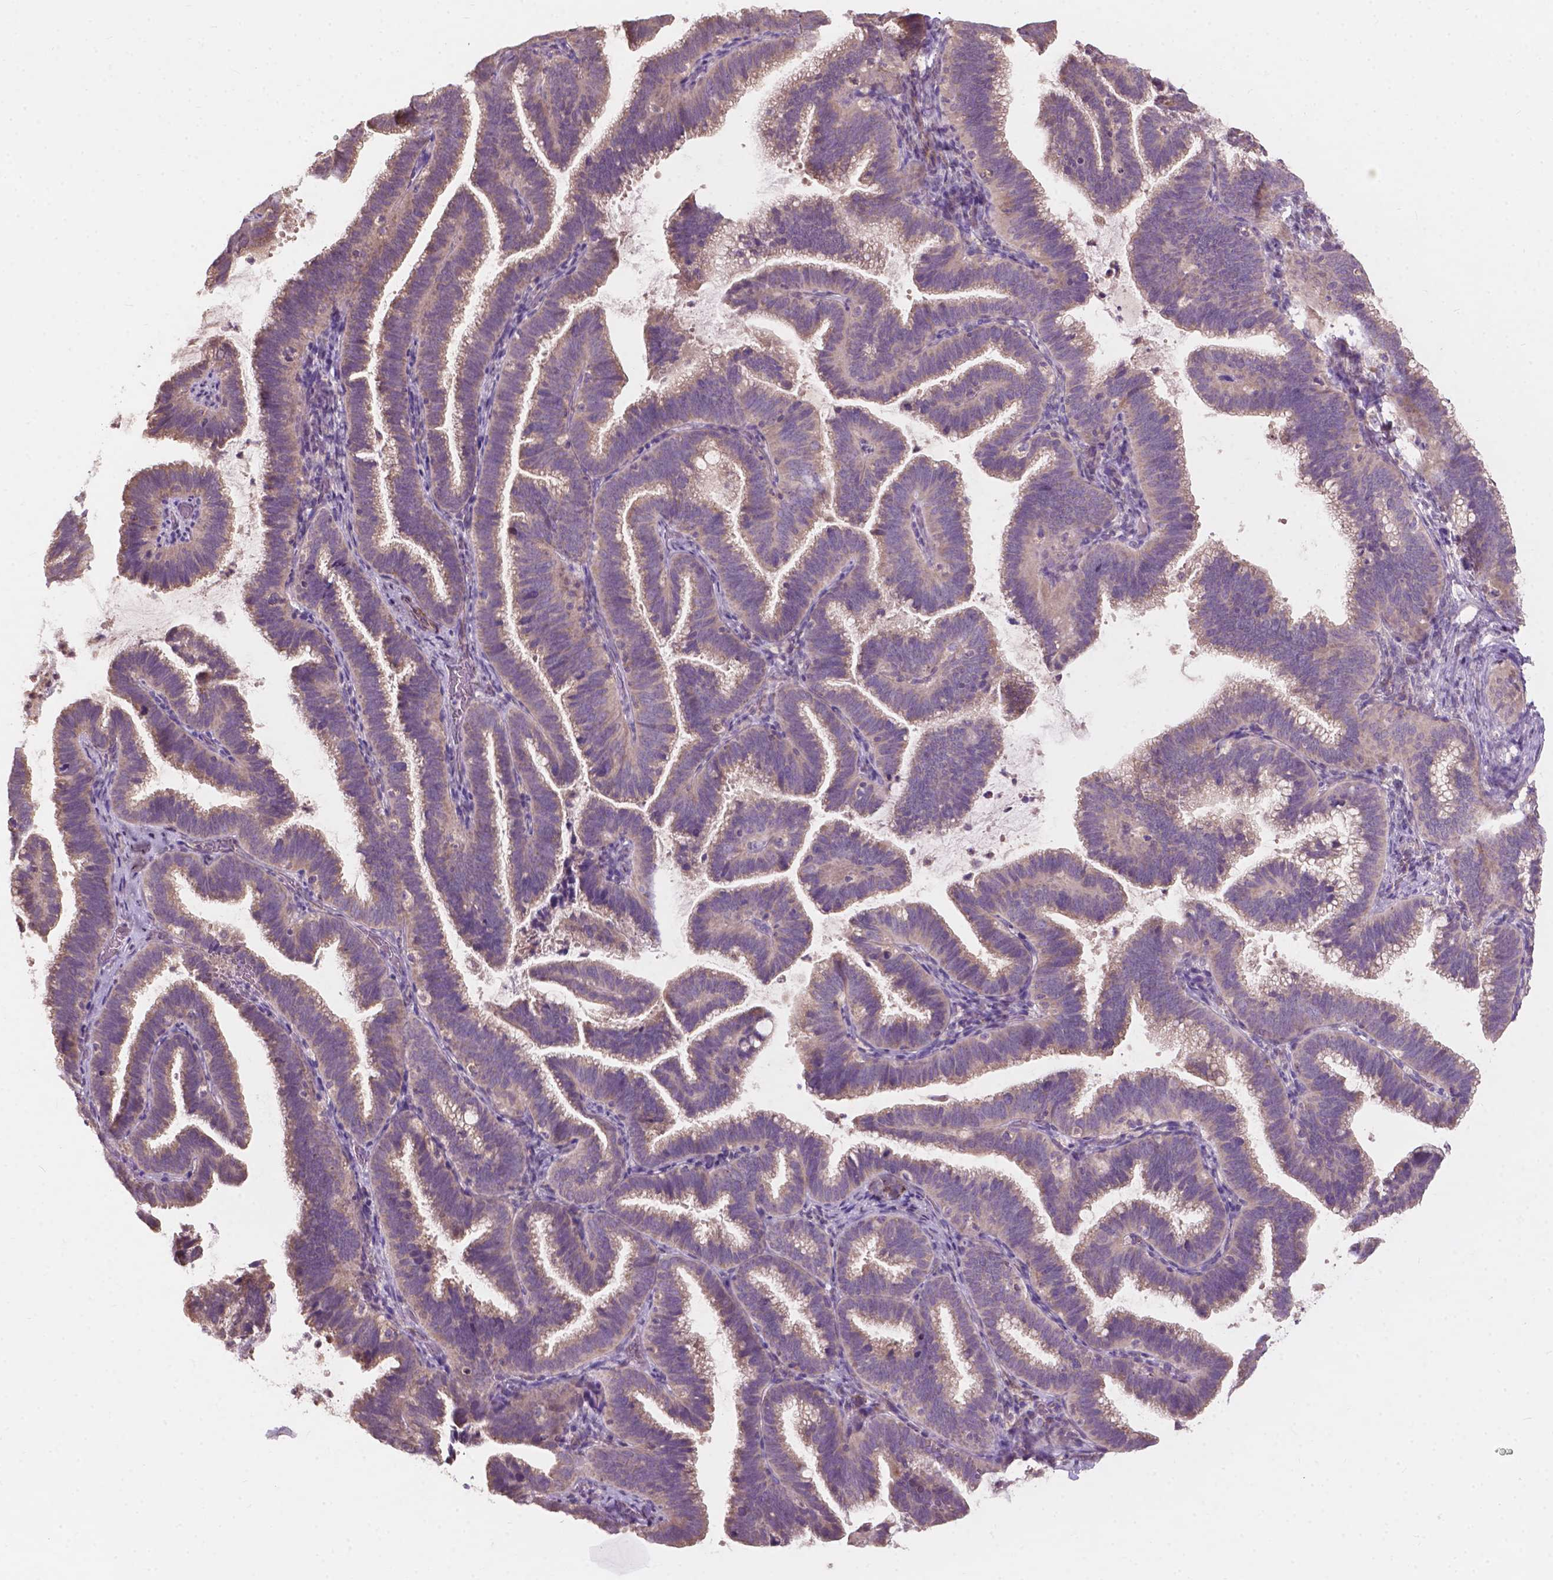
{"staining": {"intensity": "weak", "quantity": ">75%", "location": "cytoplasmic/membranous"}, "tissue": "cervical cancer", "cell_type": "Tumor cells", "image_type": "cancer", "snomed": [{"axis": "morphology", "description": "Adenocarcinoma, NOS"}, {"axis": "topography", "description": "Cervix"}], "caption": "Immunohistochemistry (IHC) micrograph of neoplastic tissue: cervical cancer (adenocarcinoma) stained using IHC exhibits low levels of weak protein expression localized specifically in the cytoplasmic/membranous of tumor cells, appearing as a cytoplasmic/membranous brown color.", "gene": "NDUFA10", "patient": {"sex": "female", "age": 61}}